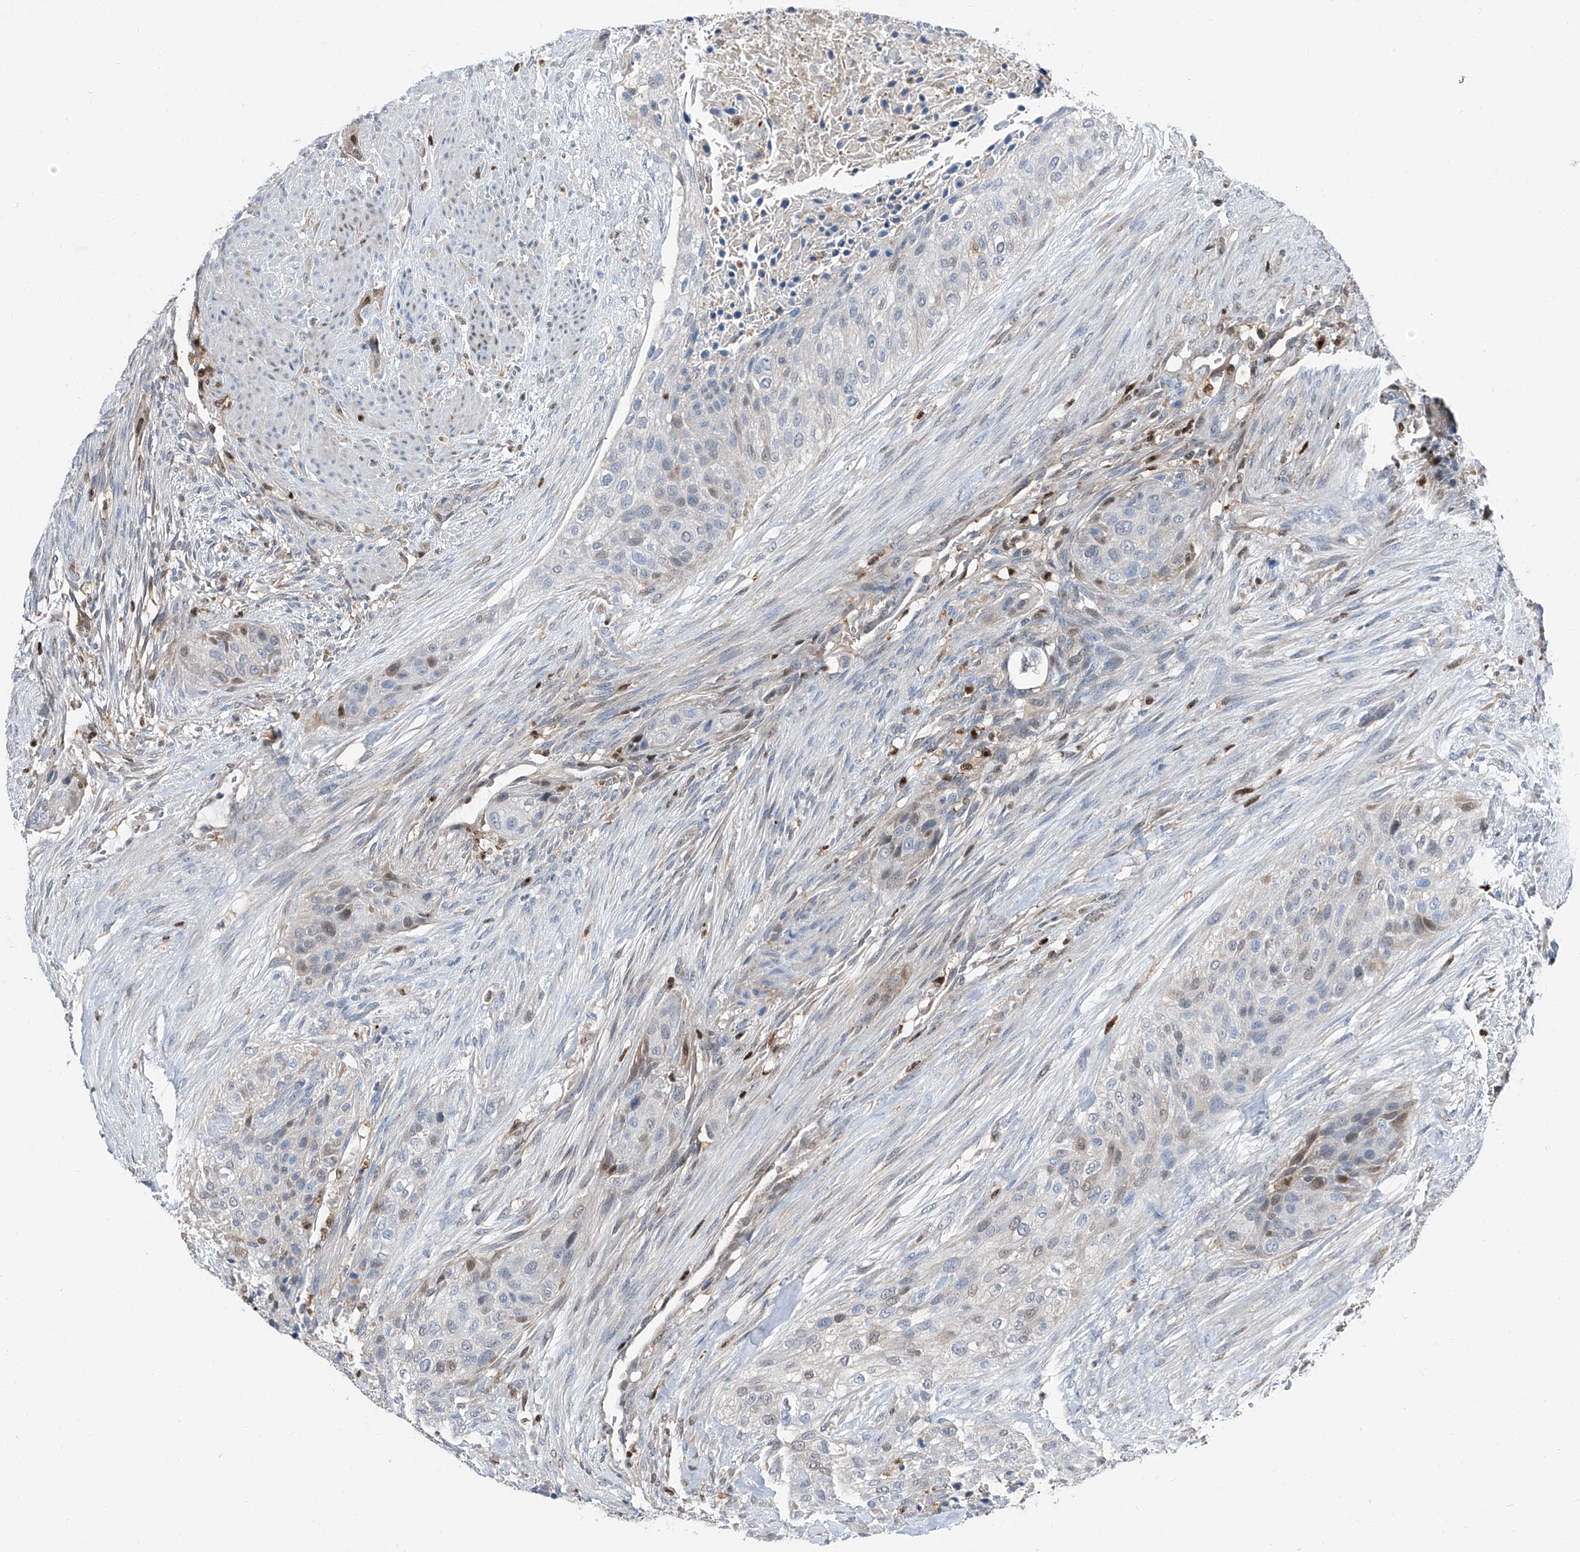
{"staining": {"intensity": "weak", "quantity": "<25%", "location": "nuclear"}, "tissue": "urothelial cancer", "cell_type": "Tumor cells", "image_type": "cancer", "snomed": [{"axis": "morphology", "description": "Urothelial carcinoma, High grade"}, {"axis": "topography", "description": "Urinary bladder"}], "caption": "Immunohistochemistry micrograph of neoplastic tissue: urothelial cancer stained with DAB (3,3'-diaminobenzidine) displays no significant protein staining in tumor cells.", "gene": "PSMB10", "patient": {"sex": "male", "age": 35}}